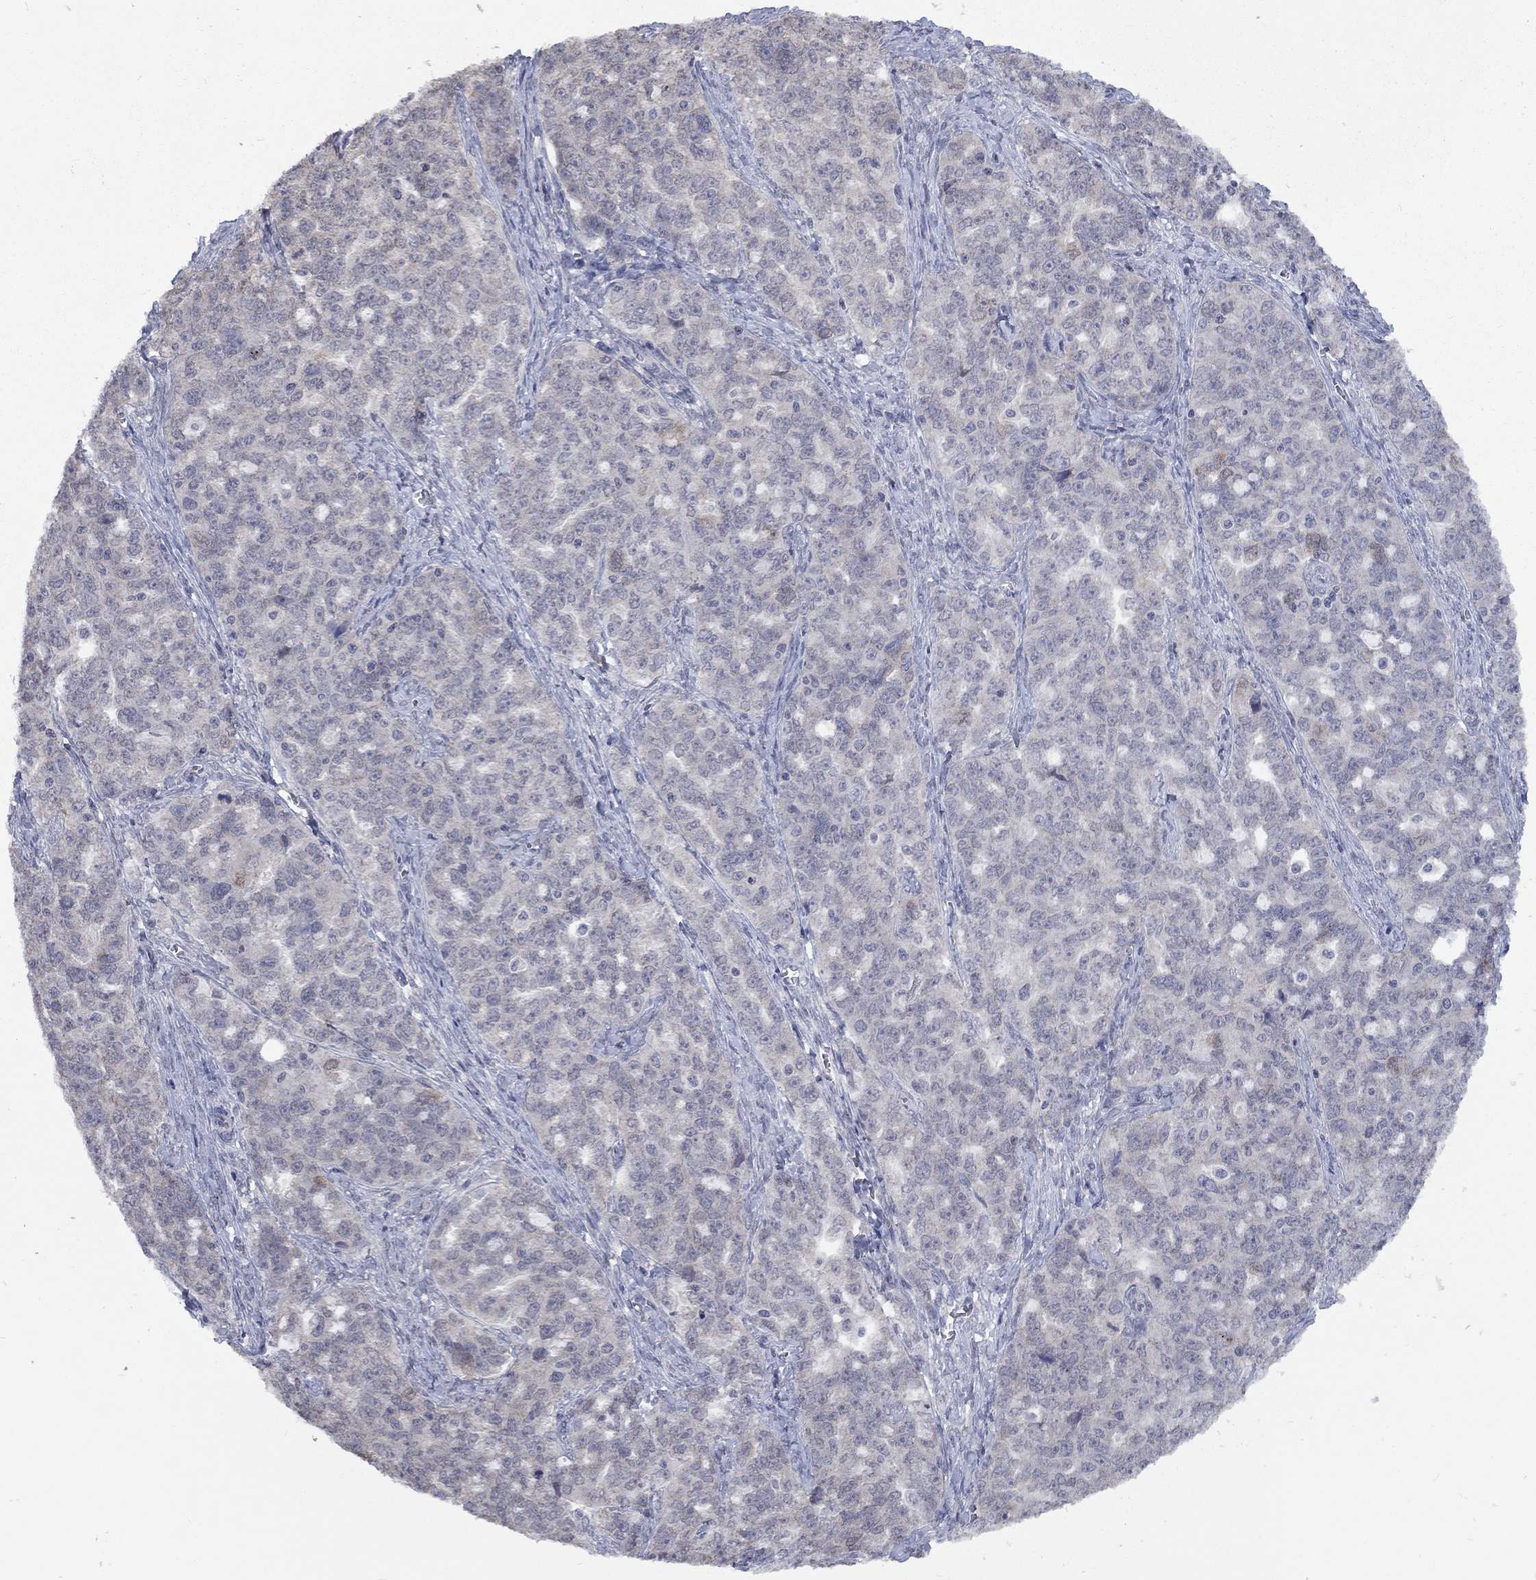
{"staining": {"intensity": "negative", "quantity": "none", "location": "none"}, "tissue": "ovarian cancer", "cell_type": "Tumor cells", "image_type": "cancer", "snomed": [{"axis": "morphology", "description": "Cystadenocarcinoma, serous, NOS"}, {"axis": "topography", "description": "Ovary"}], "caption": "Serous cystadenocarcinoma (ovarian) stained for a protein using IHC demonstrates no staining tumor cells.", "gene": "SPATA33", "patient": {"sex": "female", "age": 51}}